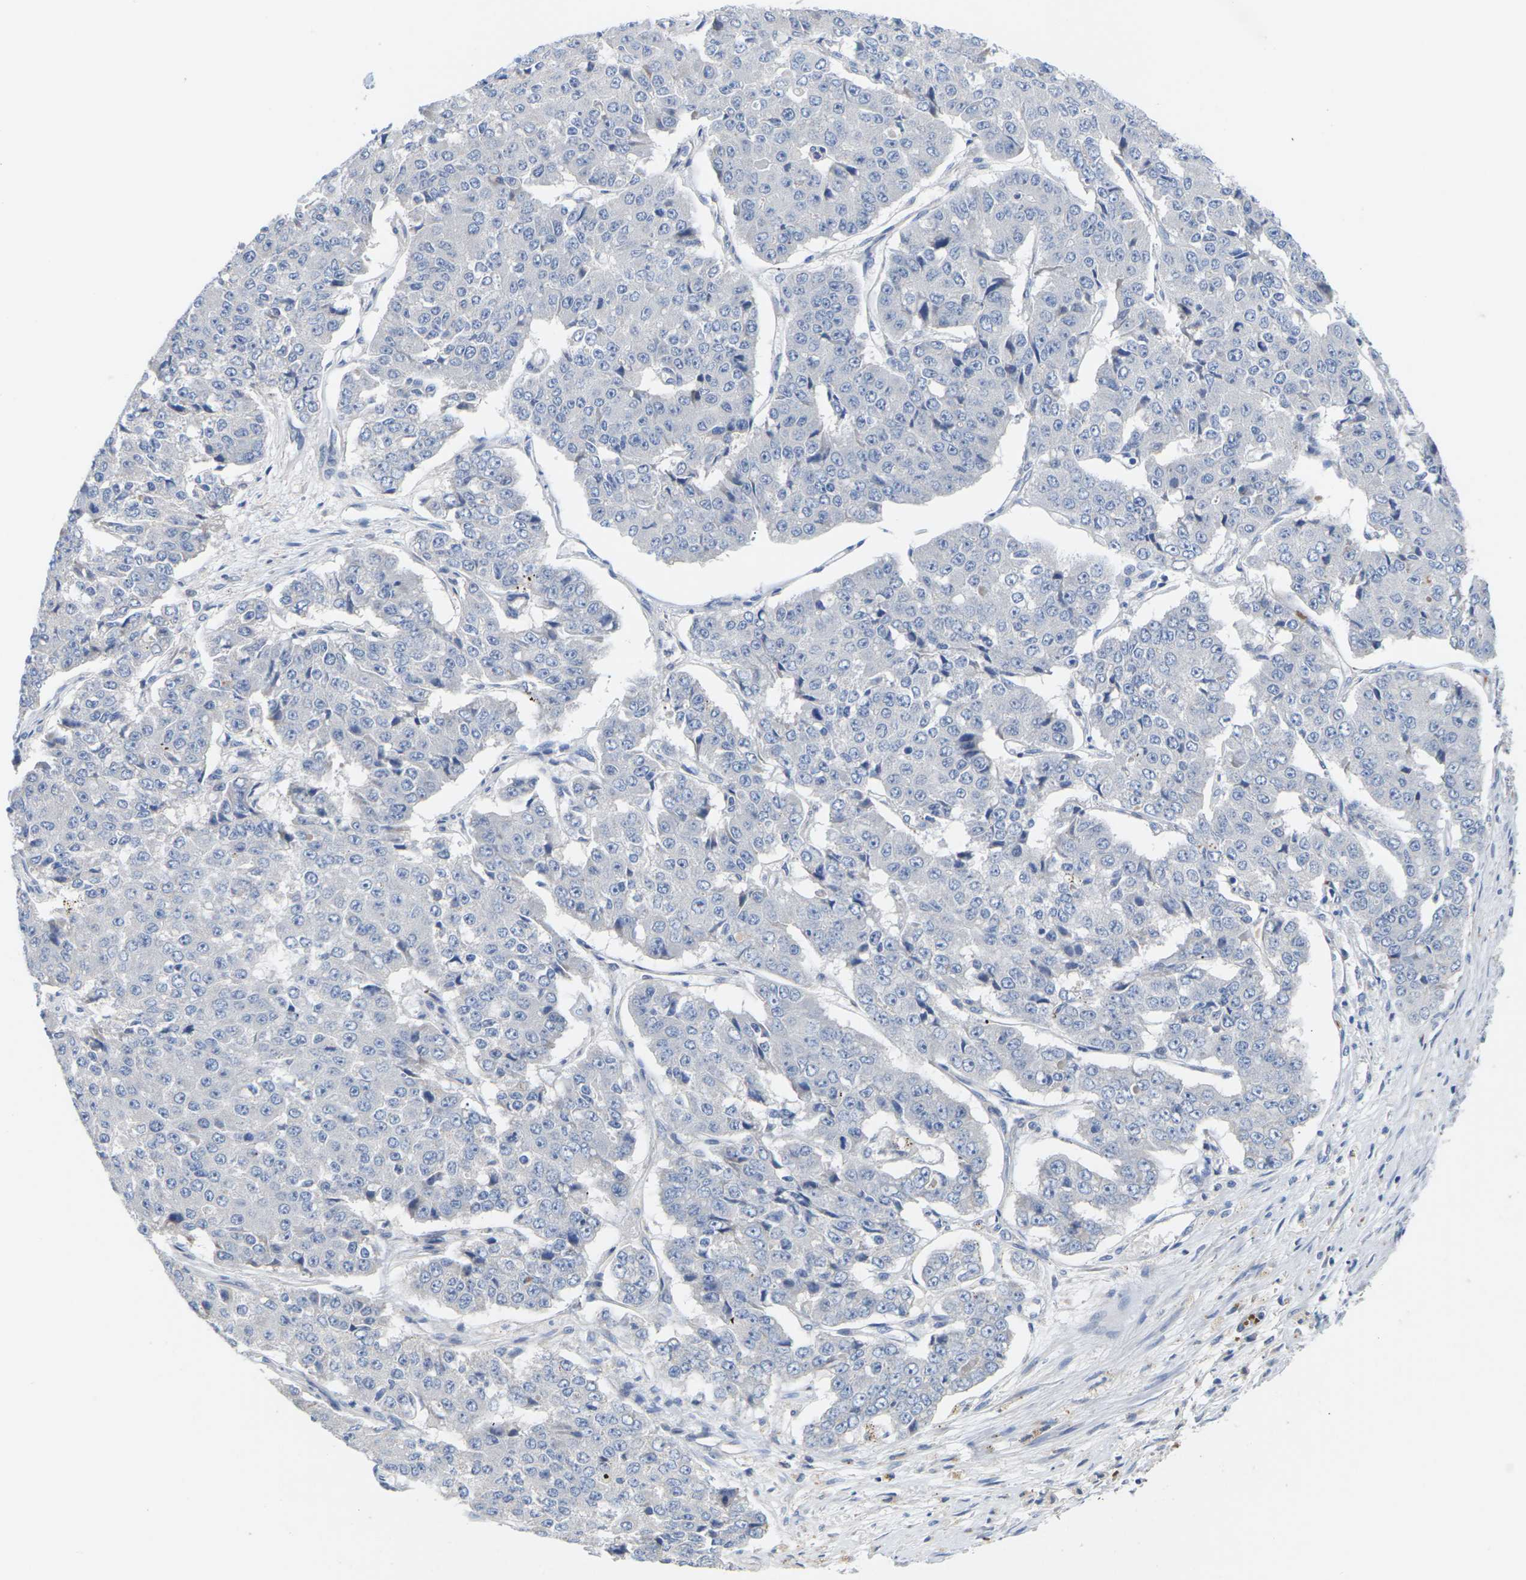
{"staining": {"intensity": "negative", "quantity": "none", "location": "none"}, "tissue": "pancreatic cancer", "cell_type": "Tumor cells", "image_type": "cancer", "snomed": [{"axis": "morphology", "description": "Adenocarcinoma, NOS"}, {"axis": "topography", "description": "Pancreas"}], "caption": "Immunohistochemistry photomicrograph of pancreatic cancer (adenocarcinoma) stained for a protein (brown), which exhibits no staining in tumor cells.", "gene": "TMCO4", "patient": {"sex": "male", "age": 50}}